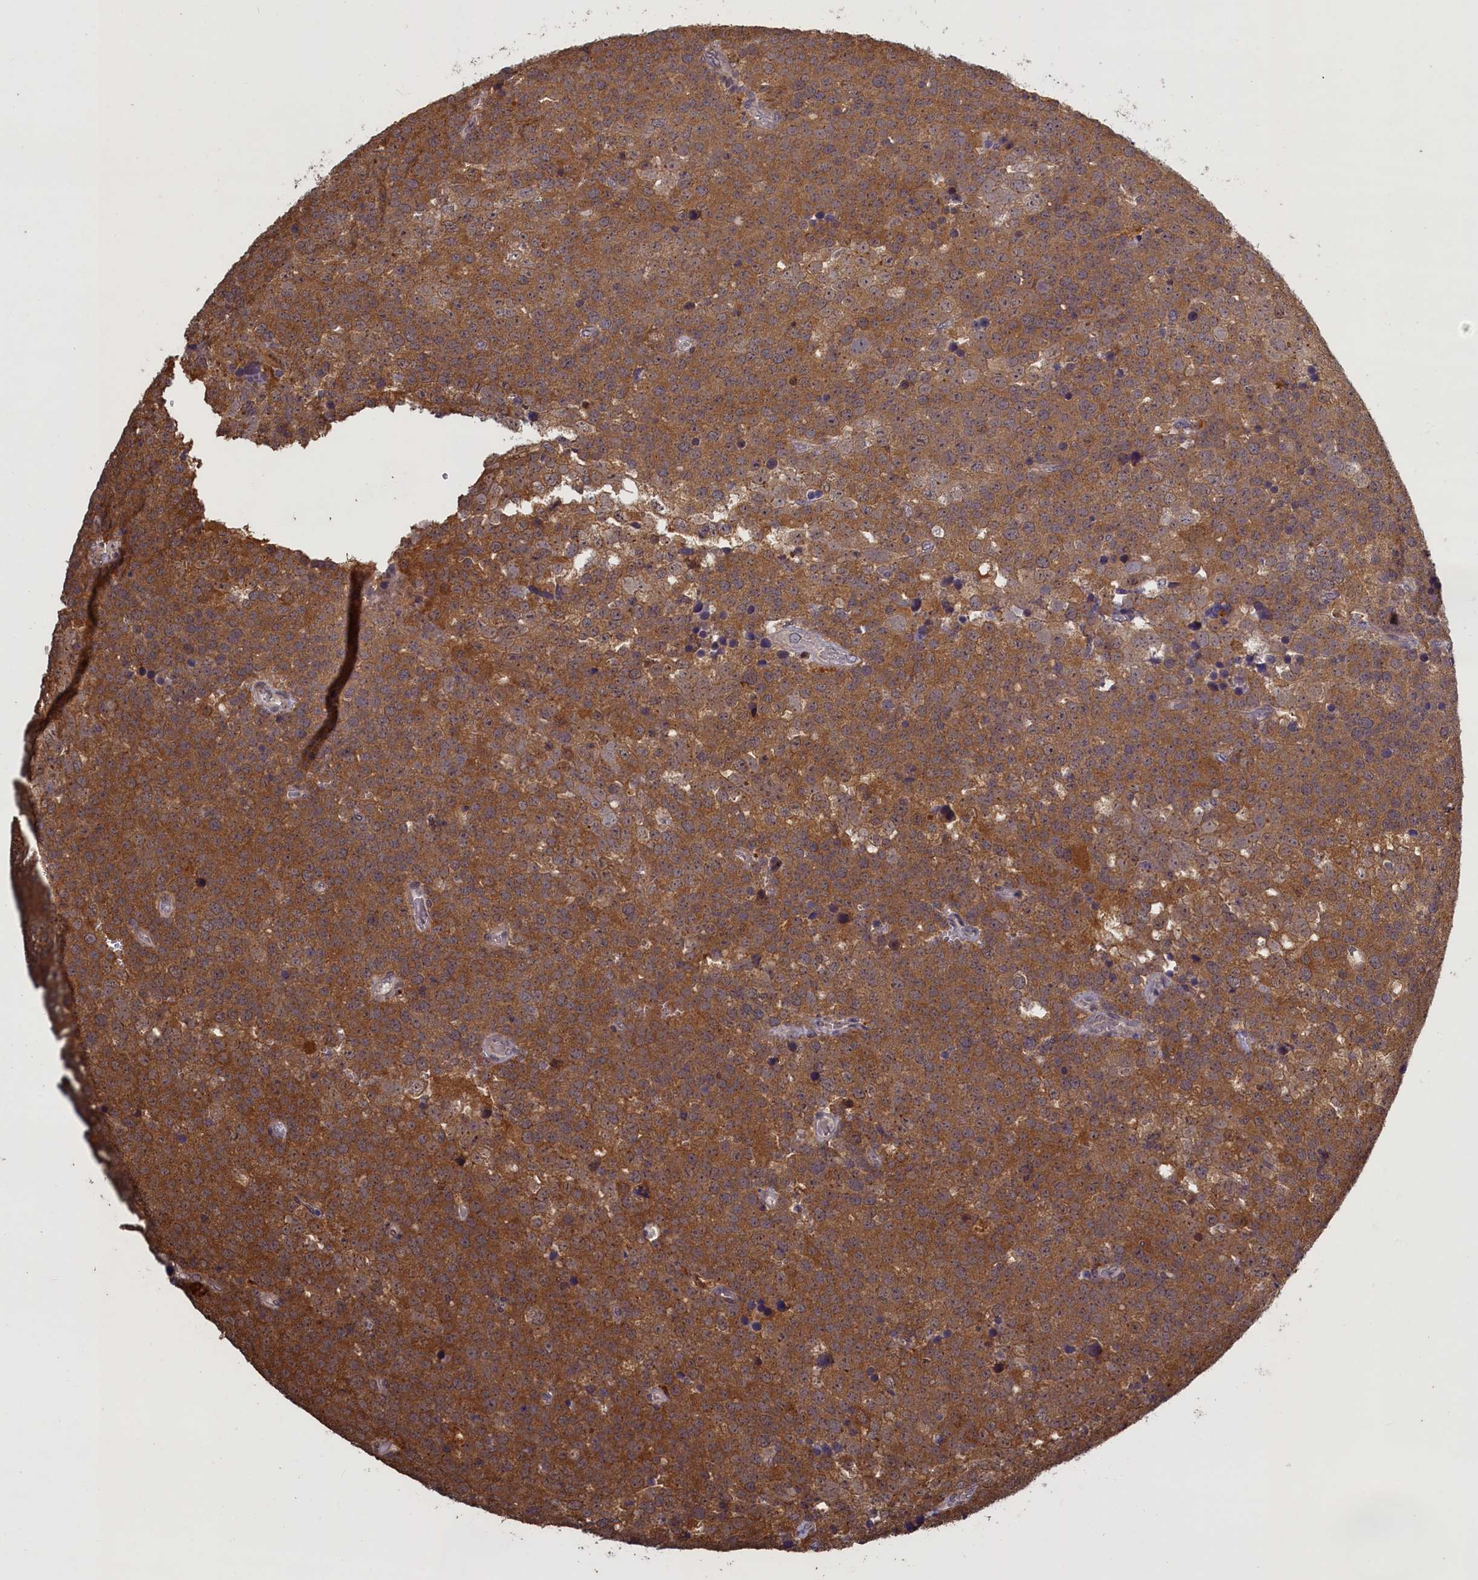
{"staining": {"intensity": "strong", "quantity": ">75%", "location": "cytoplasmic/membranous"}, "tissue": "testis cancer", "cell_type": "Tumor cells", "image_type": "cancer", "snomed": [{"axis": "morphology", "description": "Seminoma, NOS"}, {"axis": "topography", "description": "Testis"}], "caption": "Immunohistochemistry image of neoplastic tissue: testis seminoma stained using immunohistochemistry (IHC) reveals high levels of strong protein expression localized specifically in the cytoplasmic/membranous of tumor cells, appearing as a cytoplasmic/membranous brown color.", "gene": "UCHL3", "patient": {"sex": "male", "age": 71}}